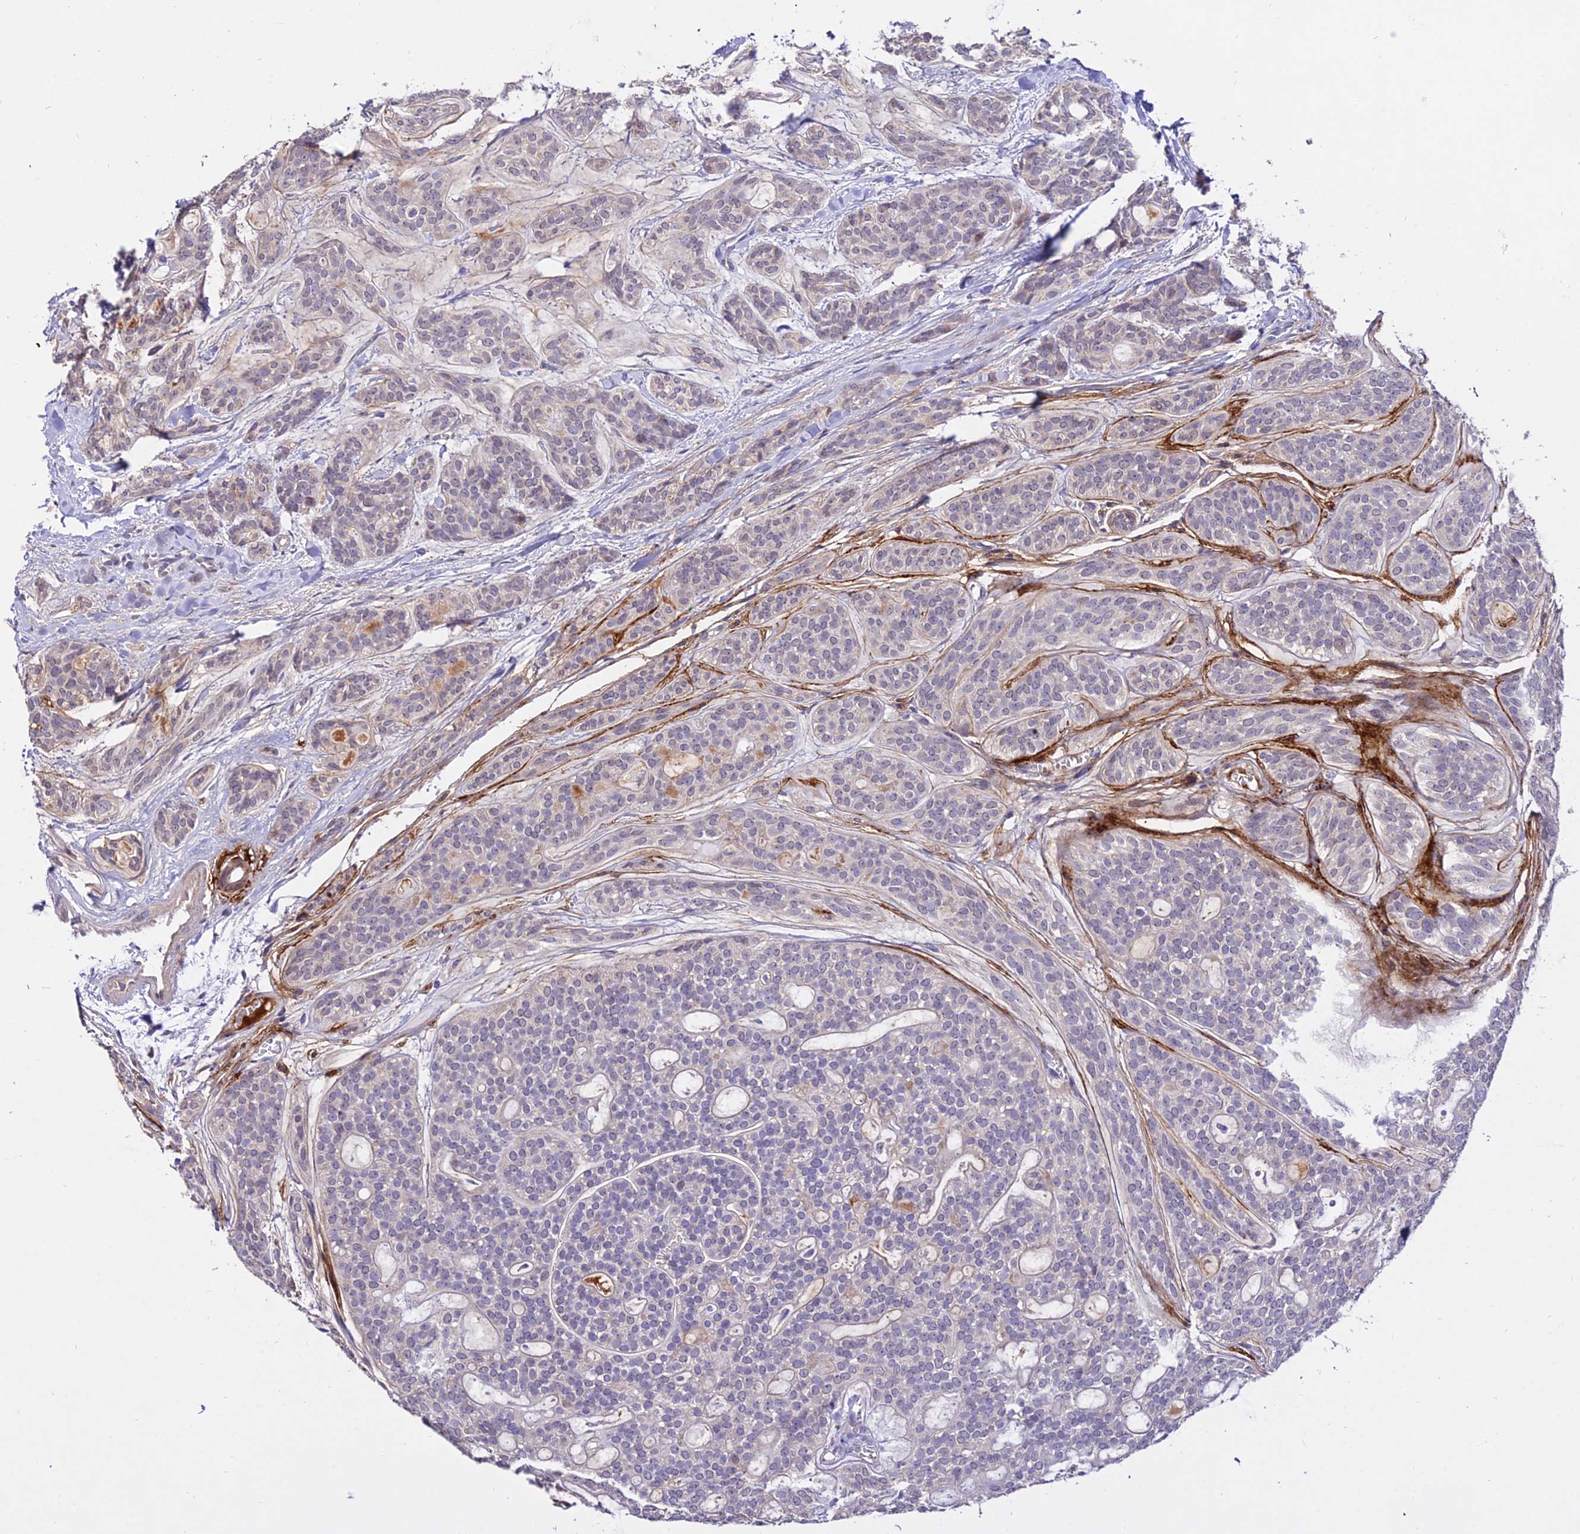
{"staining": {"intensity": "negative", "quantity": "none", "location": "none"}, "tissue": "head and neck cancer", "cell_type": "Tumor cells", "image_type": "cancer", "snomed": [{"axis": "morphology", "description": "Adenocarcinoma, NOS"}, {"axis": "topography", "description": "Head-Neck"}], "caption": "This is an IHC photomicrograph of human head and neck cancer (adenocarcinoma). There is no staining in tumor cells.", "gene": "WDR5B", "patient": {"sex": "male", "age": 66}}